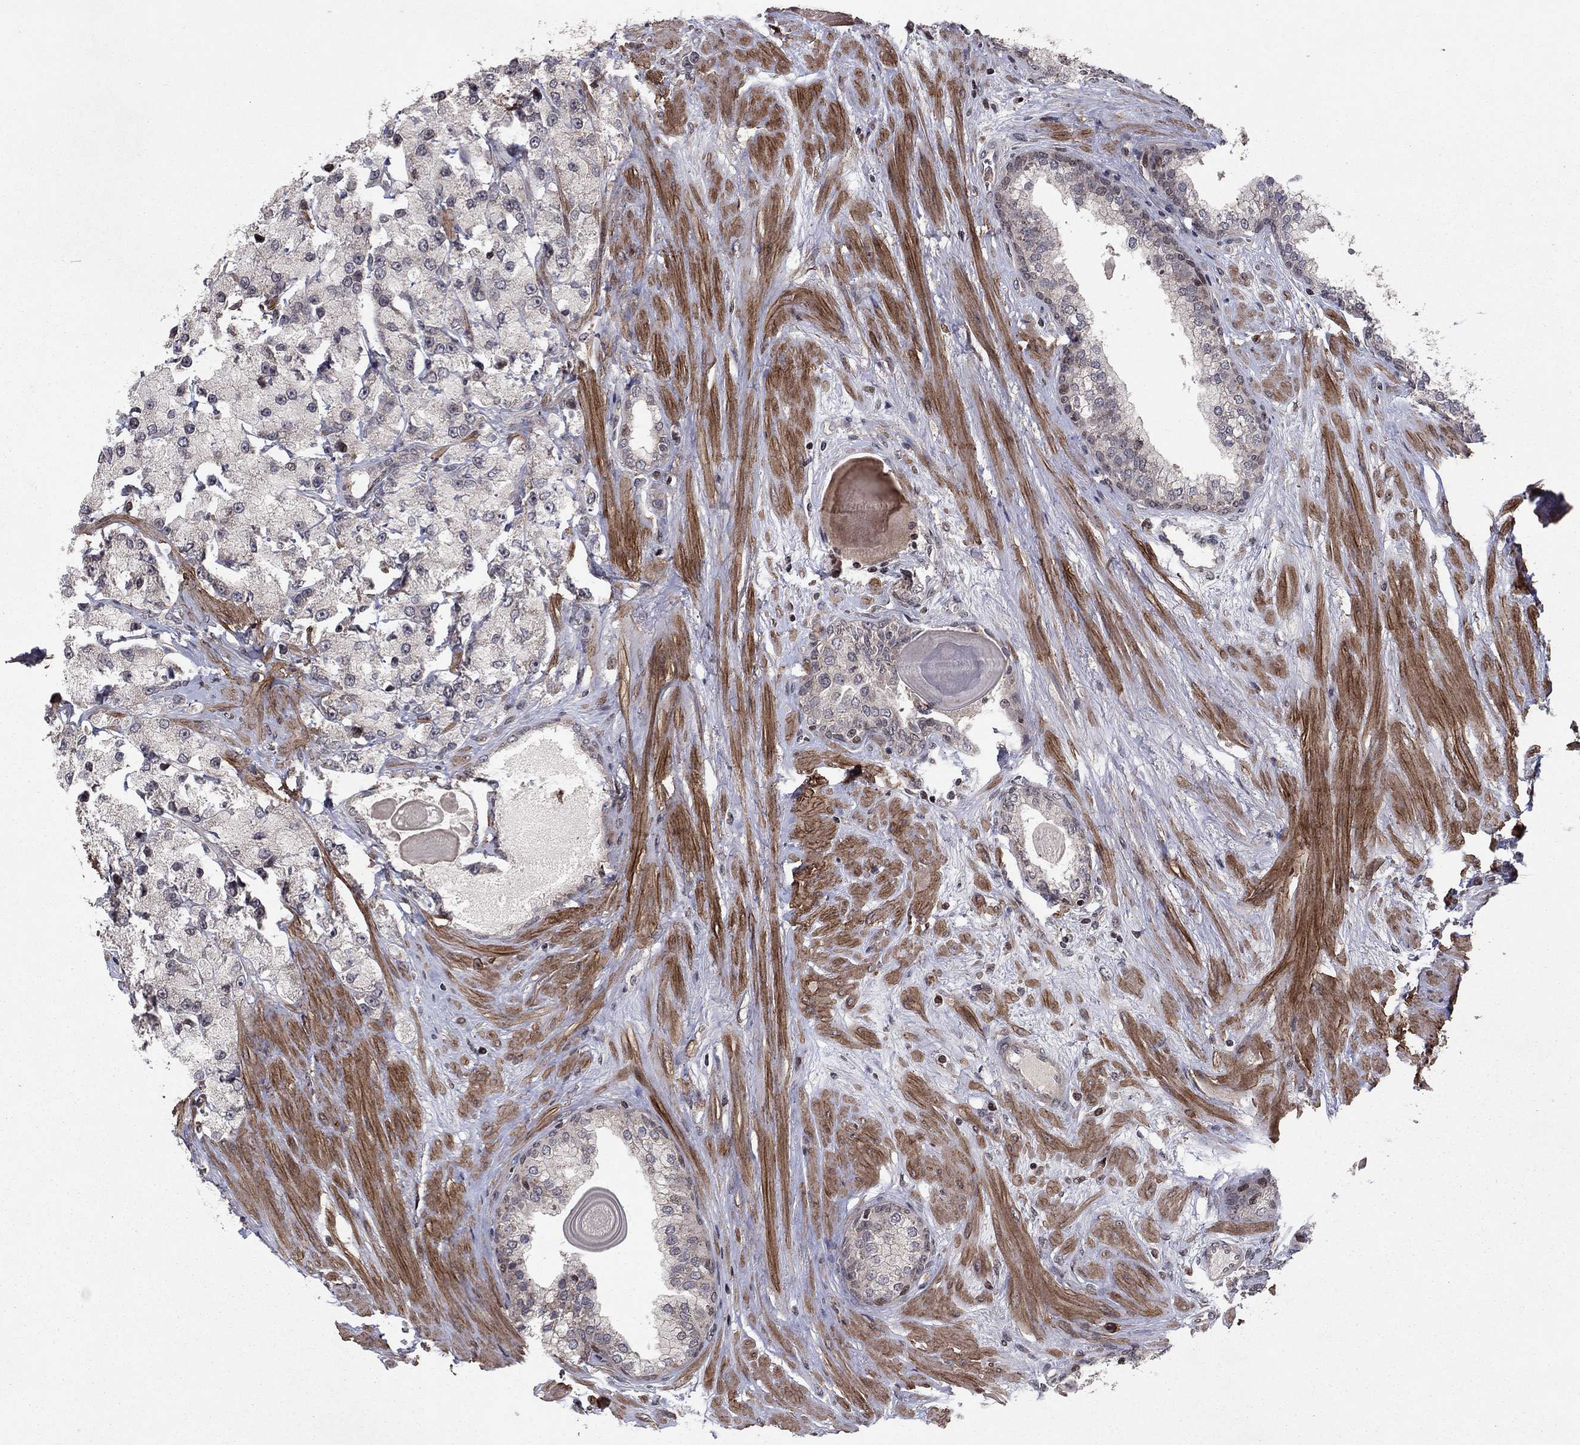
{"staining": {"intensity": "negative", "quantity": "none", "location": "none"}, "tissue": "prostate cancer", "cell_type": "Tumor cells", "image_type": "cancer", "snomed": [{"axis": "morphology", "description": "Adenocarcinoma, NOS"}, {"axis": "topography", "description": "Prostate and seminal vesicle, NOS"}, {"axis": "topography", "description": "Prostate"}], "caption": "Adenocarcinoma (prostate) was stained to show a protein in brown. There is no significant expression in tumor cells. Nuclei are stained in blue.", "gene": "SORBS1", "patient": {"sex": "male", "age": 64}}